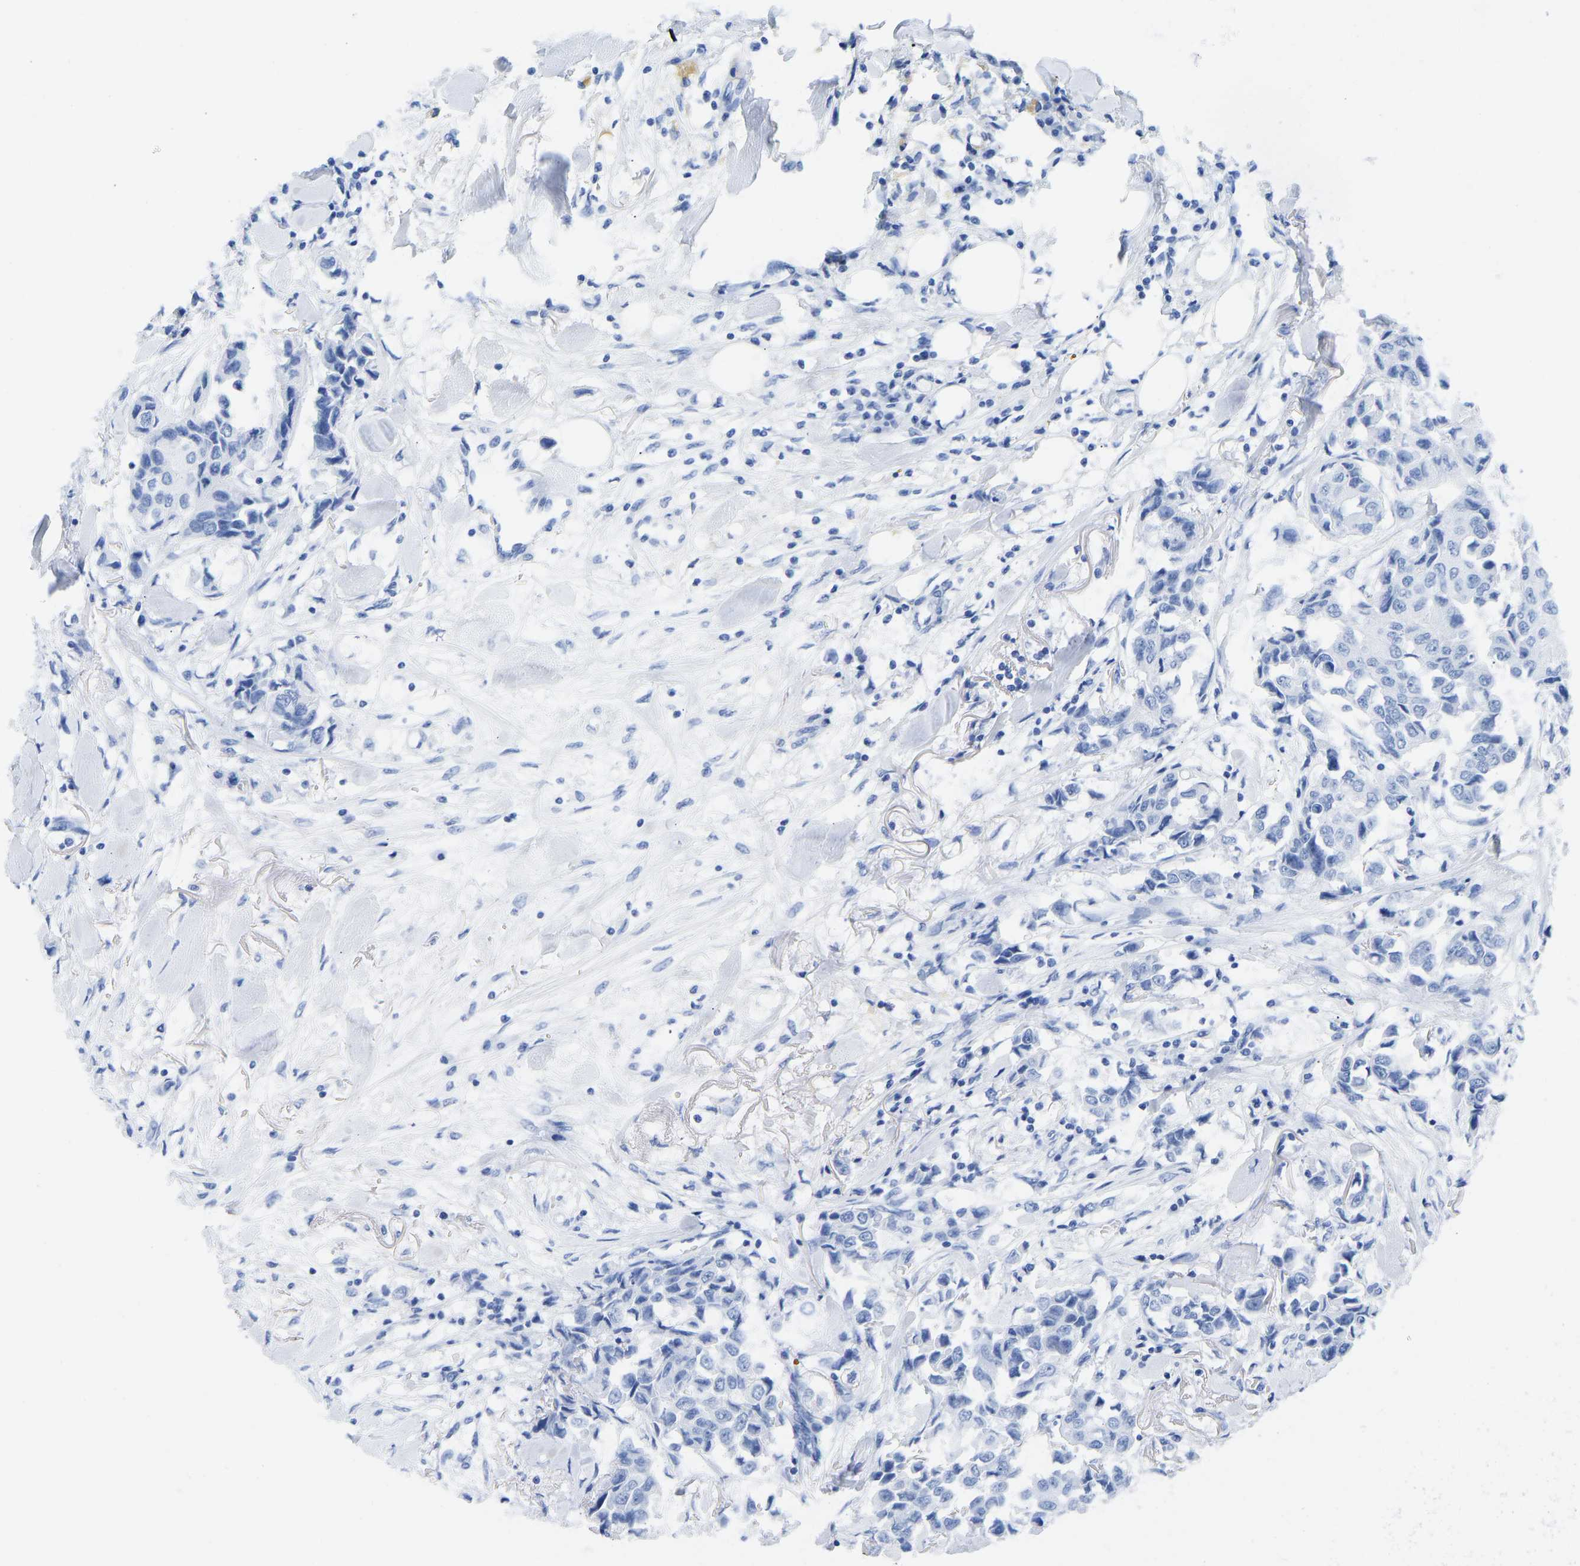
{"staining": {"intensity": "negative", "quantity": "none", "location": "none"}, "tissue": "breast cancer", "cell_type": "Tumor cells", "image_type": "cancer", "snomed": [{"axis": "morphology", "description": "Duct carcinoma"}, {"axis": "topography", "description": "Breast"}], "caption": "High power microscopy histopathology image of an immunohistochemistry (IHC) micrograph of breast cancer (intraductal carcinoma), revealing no significant positivity in tumor cells. The staining was performed using DAB to visualize the protein expression in brown, while the nuclei were stained in blue with hematoxylin (Magnification: 20x).", "gene": "ELMO2", "patient": {"sex": "female", "age": 80}}